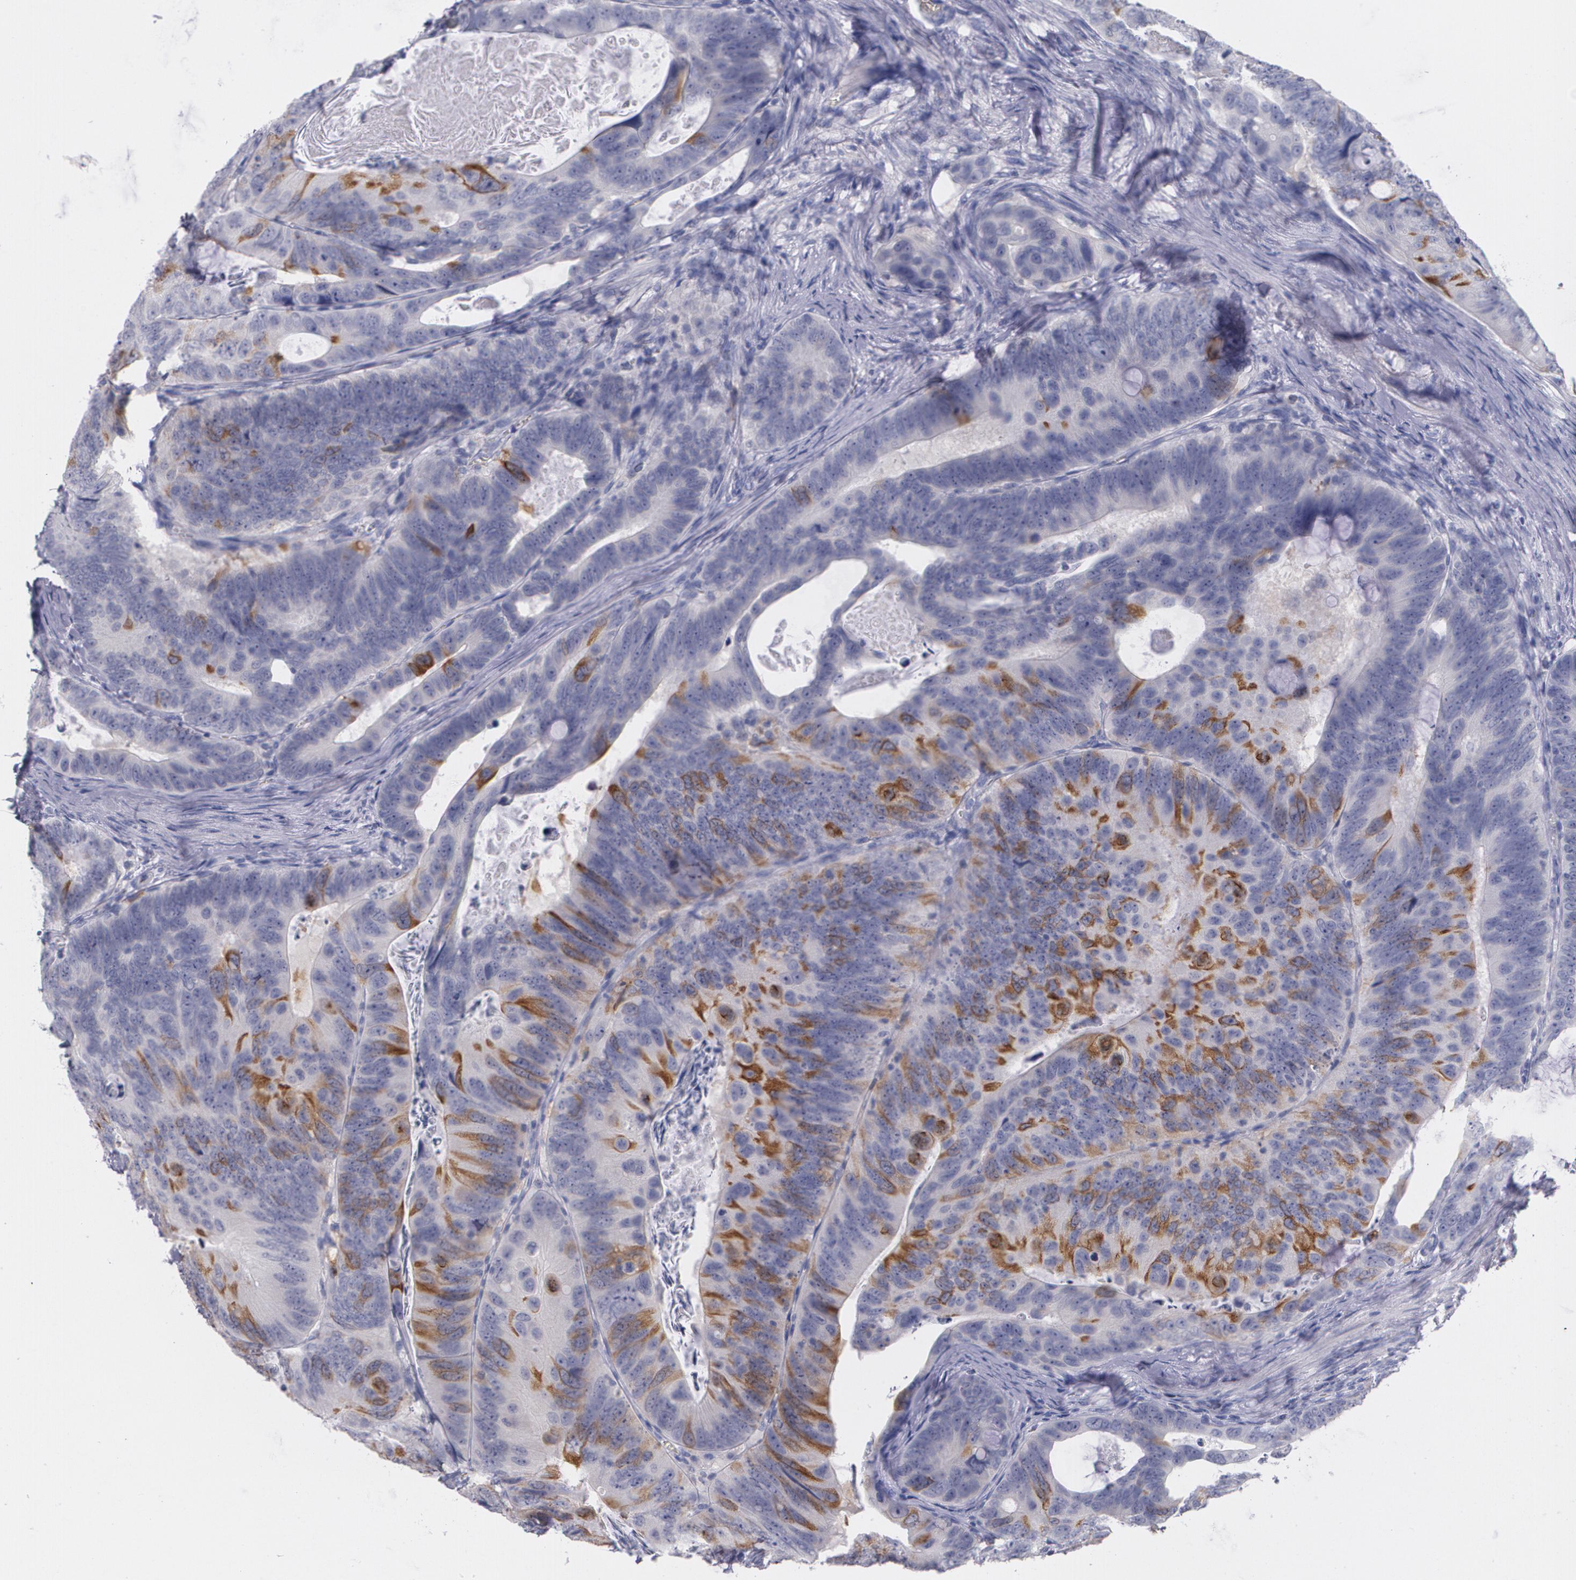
{"staining": {"intensity": "moderate", "quantity": "<25%", "location": "cytoplasmic/membranous"}, "tissue": "colorectal cancer", "cell_type": "Tumor cells", "image_type": "cancer", "snomed": [{"axis": "morphology", "description": "Adenocarcinoma, NOS"}, {"axis": "topography", "description": "Colon"}], "caption": "Immunohistochemistry (IHC) (DAB) staining of human colorectal cancer (adenocarcinoma) demonstrates moderate cytoplasmic/membranous protein expression in about <25% of tumor cells. Nuclei are stained in blue.", "gene": "HMMR", "patient": {"sex": "female", "age": 55}}